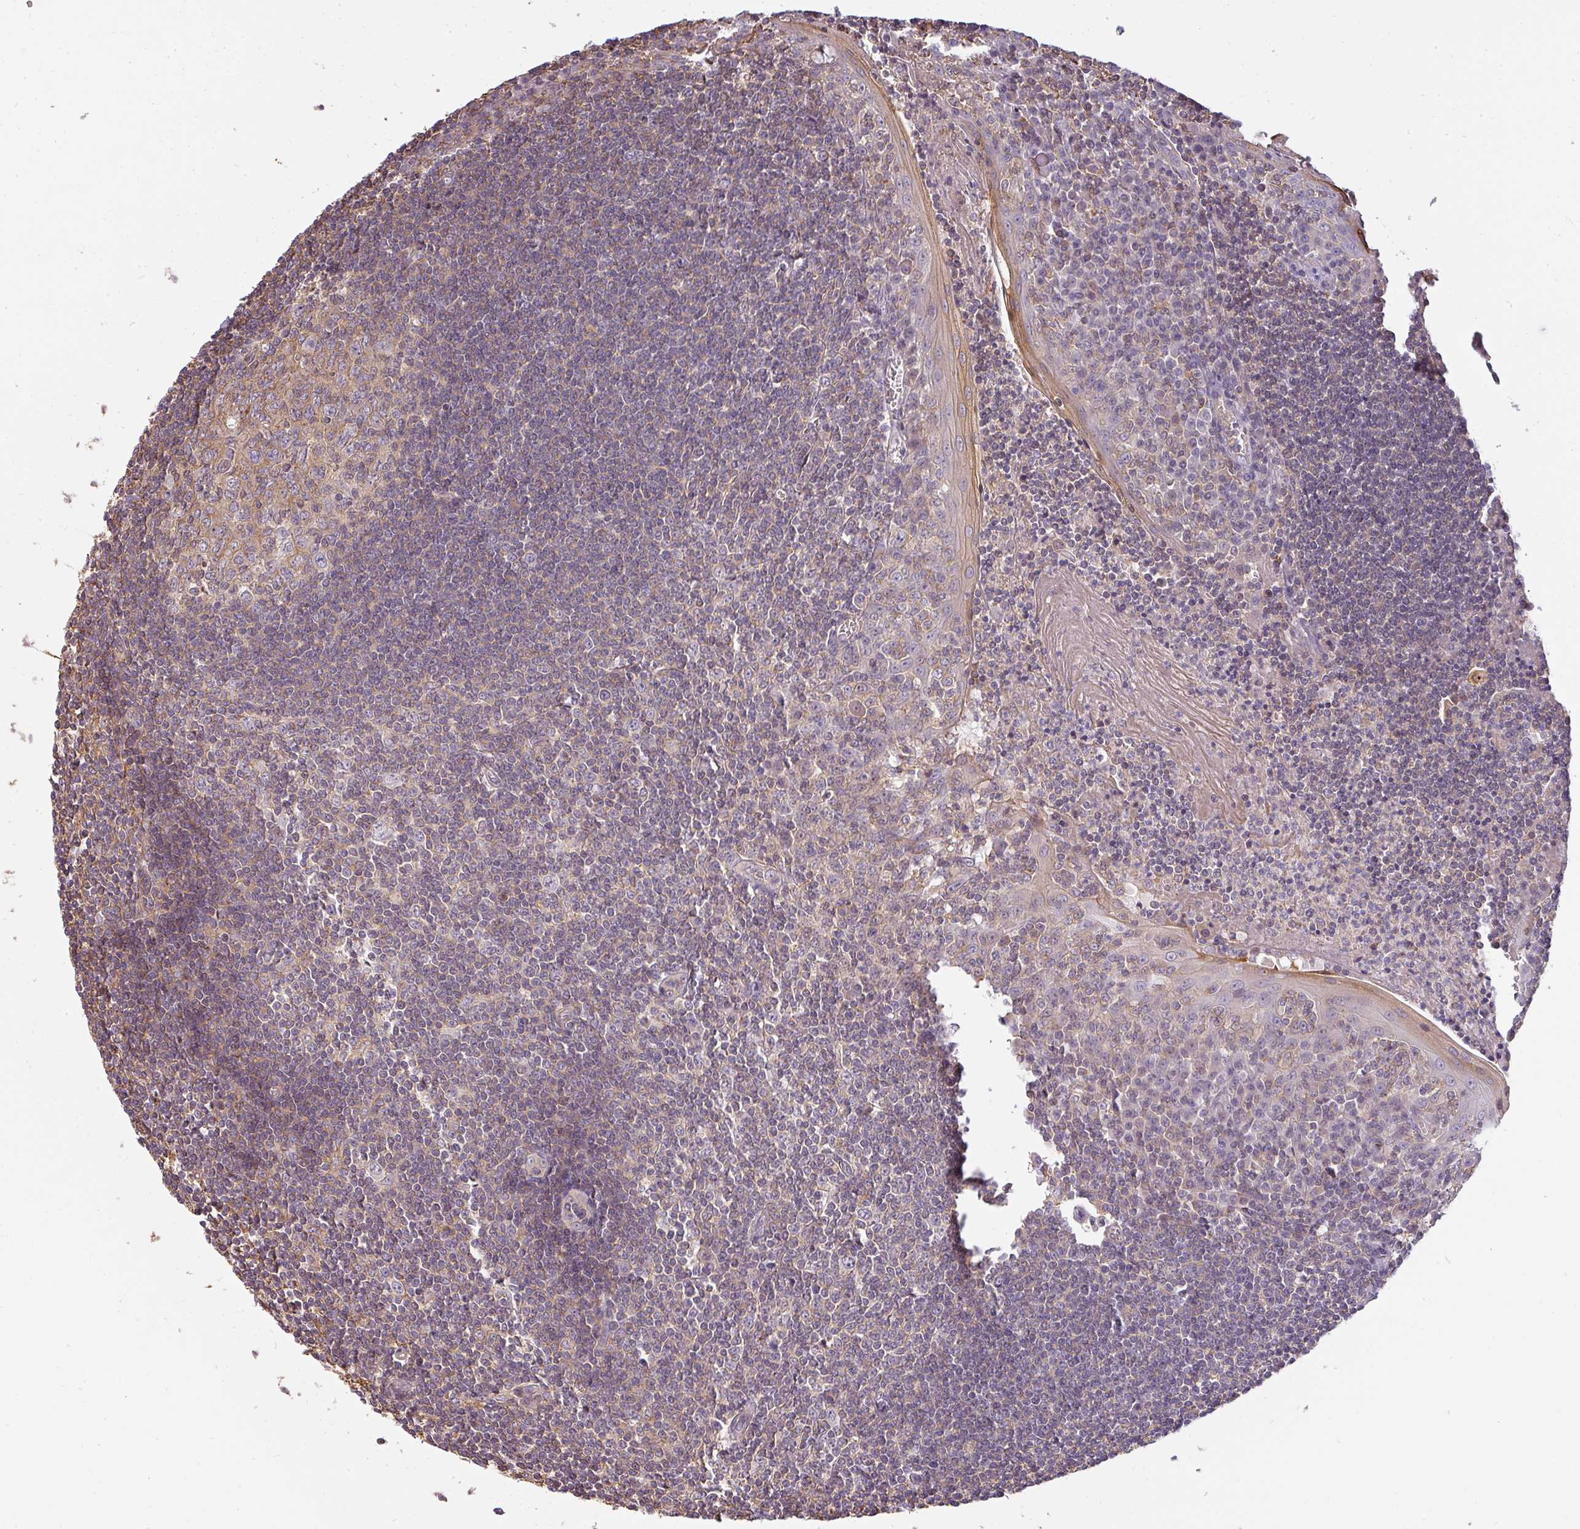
{"staining": {"intensity": "negative", "quantity": "none", "location": "none"}, "tissue": "tonsil", "cell_type": "Germinal center cells", "image_type": "normal", "snomed": [{"axis": "morphology", "description": "Normal tissue, NOS"}, {"axis": "topography", "description": "Tonsil"}], "caption": "A micrograph of human tonsil is negative for staining in germinal center cells. (Immunohistochemistry (ihc), brightfield microscopy, high magnification).", "gene": "ZNF835", "patient": {"sex": "male", "age": 27}}